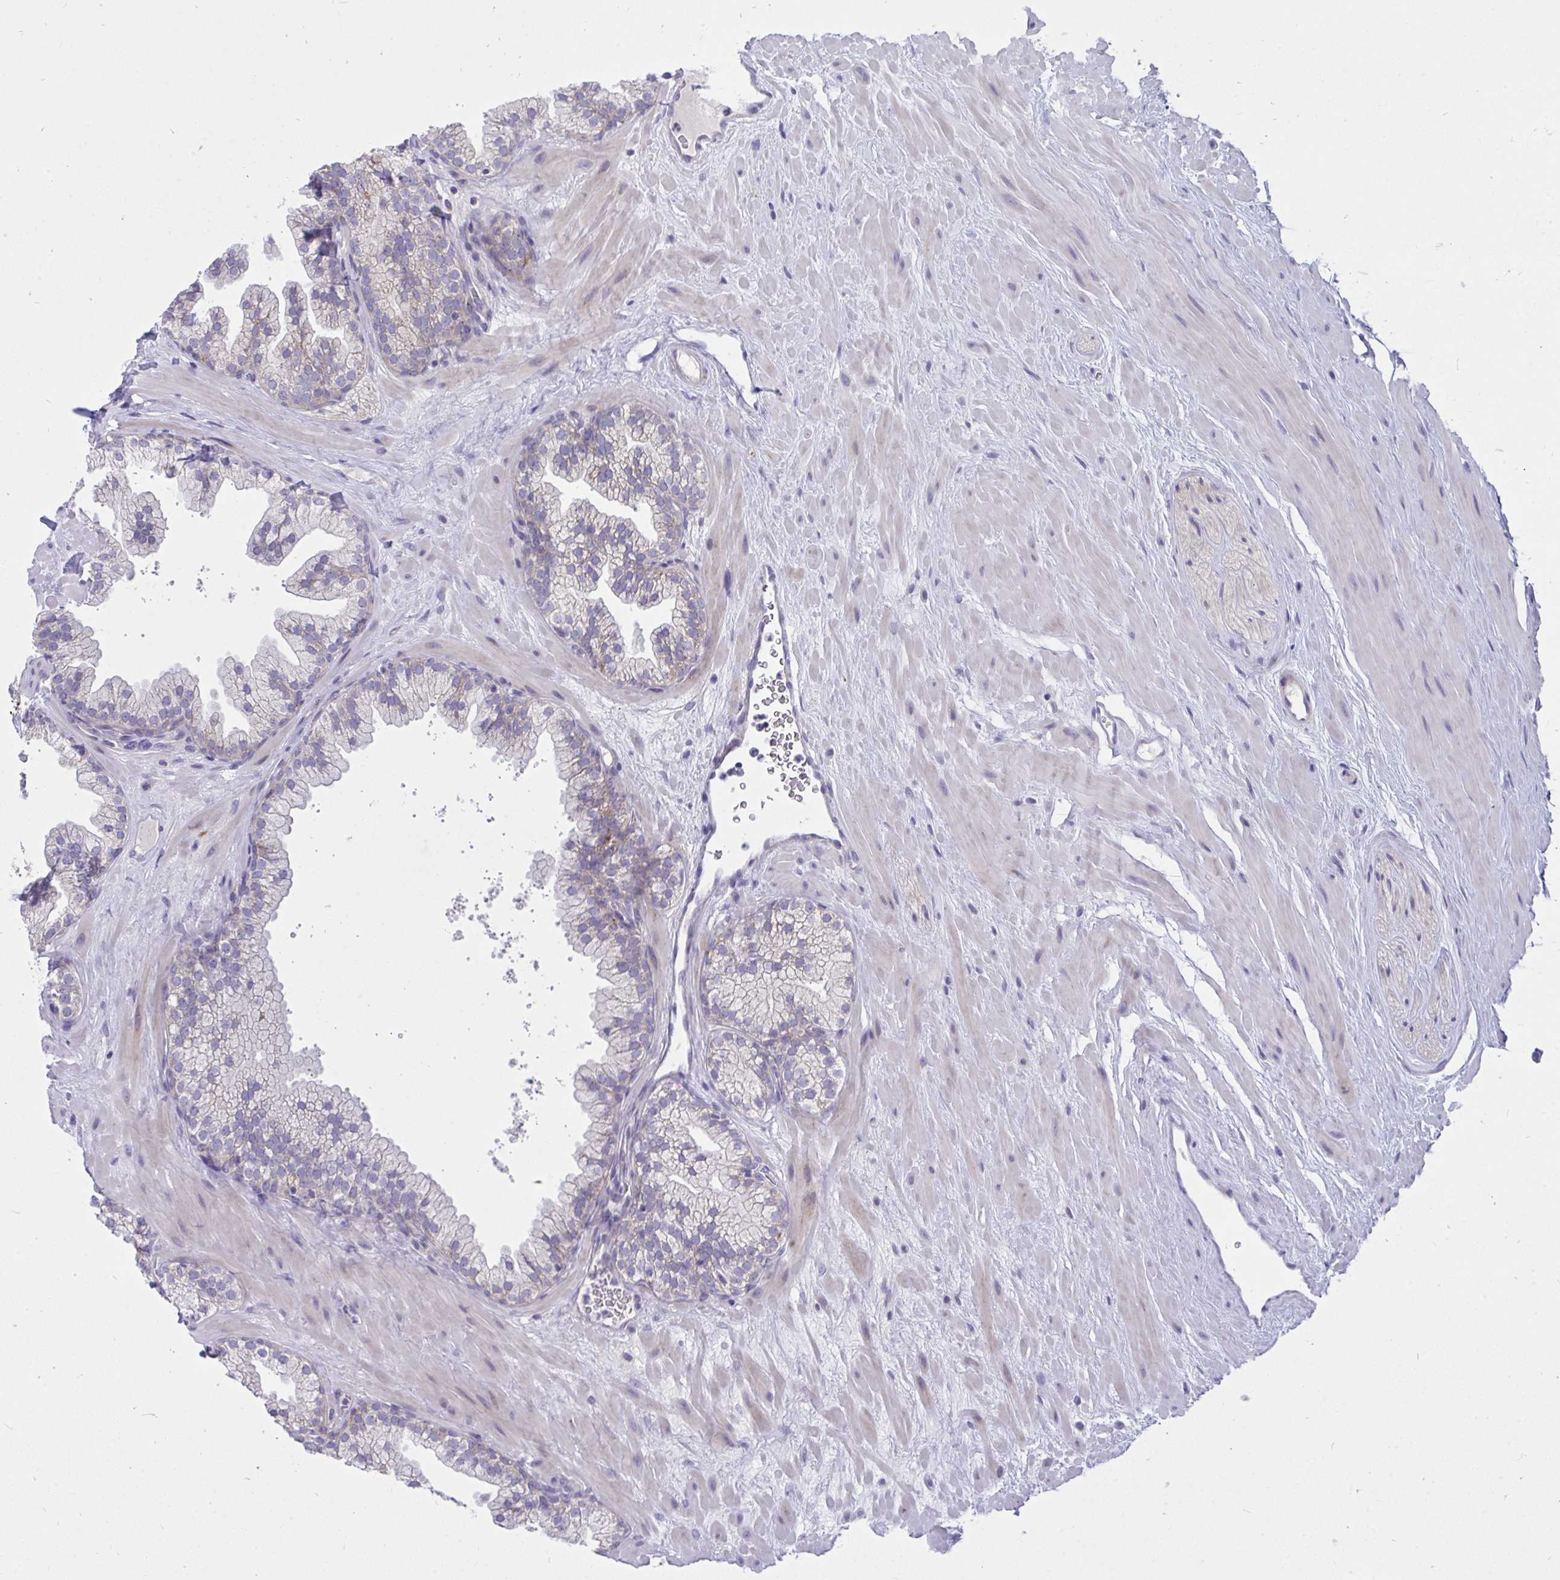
{"staining": {"intensity": "weak", "quantity": "<25%", "location": "cytoplasmic/membranous"}, "tissue": "prostate", "cell_type": "Glandular cells", "image_type": "normal", "snomed": [{"axis": "morphology", "description": "Normal tissue, NOS"}, {"axis": "topography", "description": "Prostate"}, {"axis": "topography", "description": "Peripheral nerve tissue"}], "caption": "DAB (3,3'-diaminobenzidine) immunohistochemical staining of benign prostate shows no significant staining in glandular cells.", "gene": "DTX3", "patient": {"sex": "male", "age": 61}}